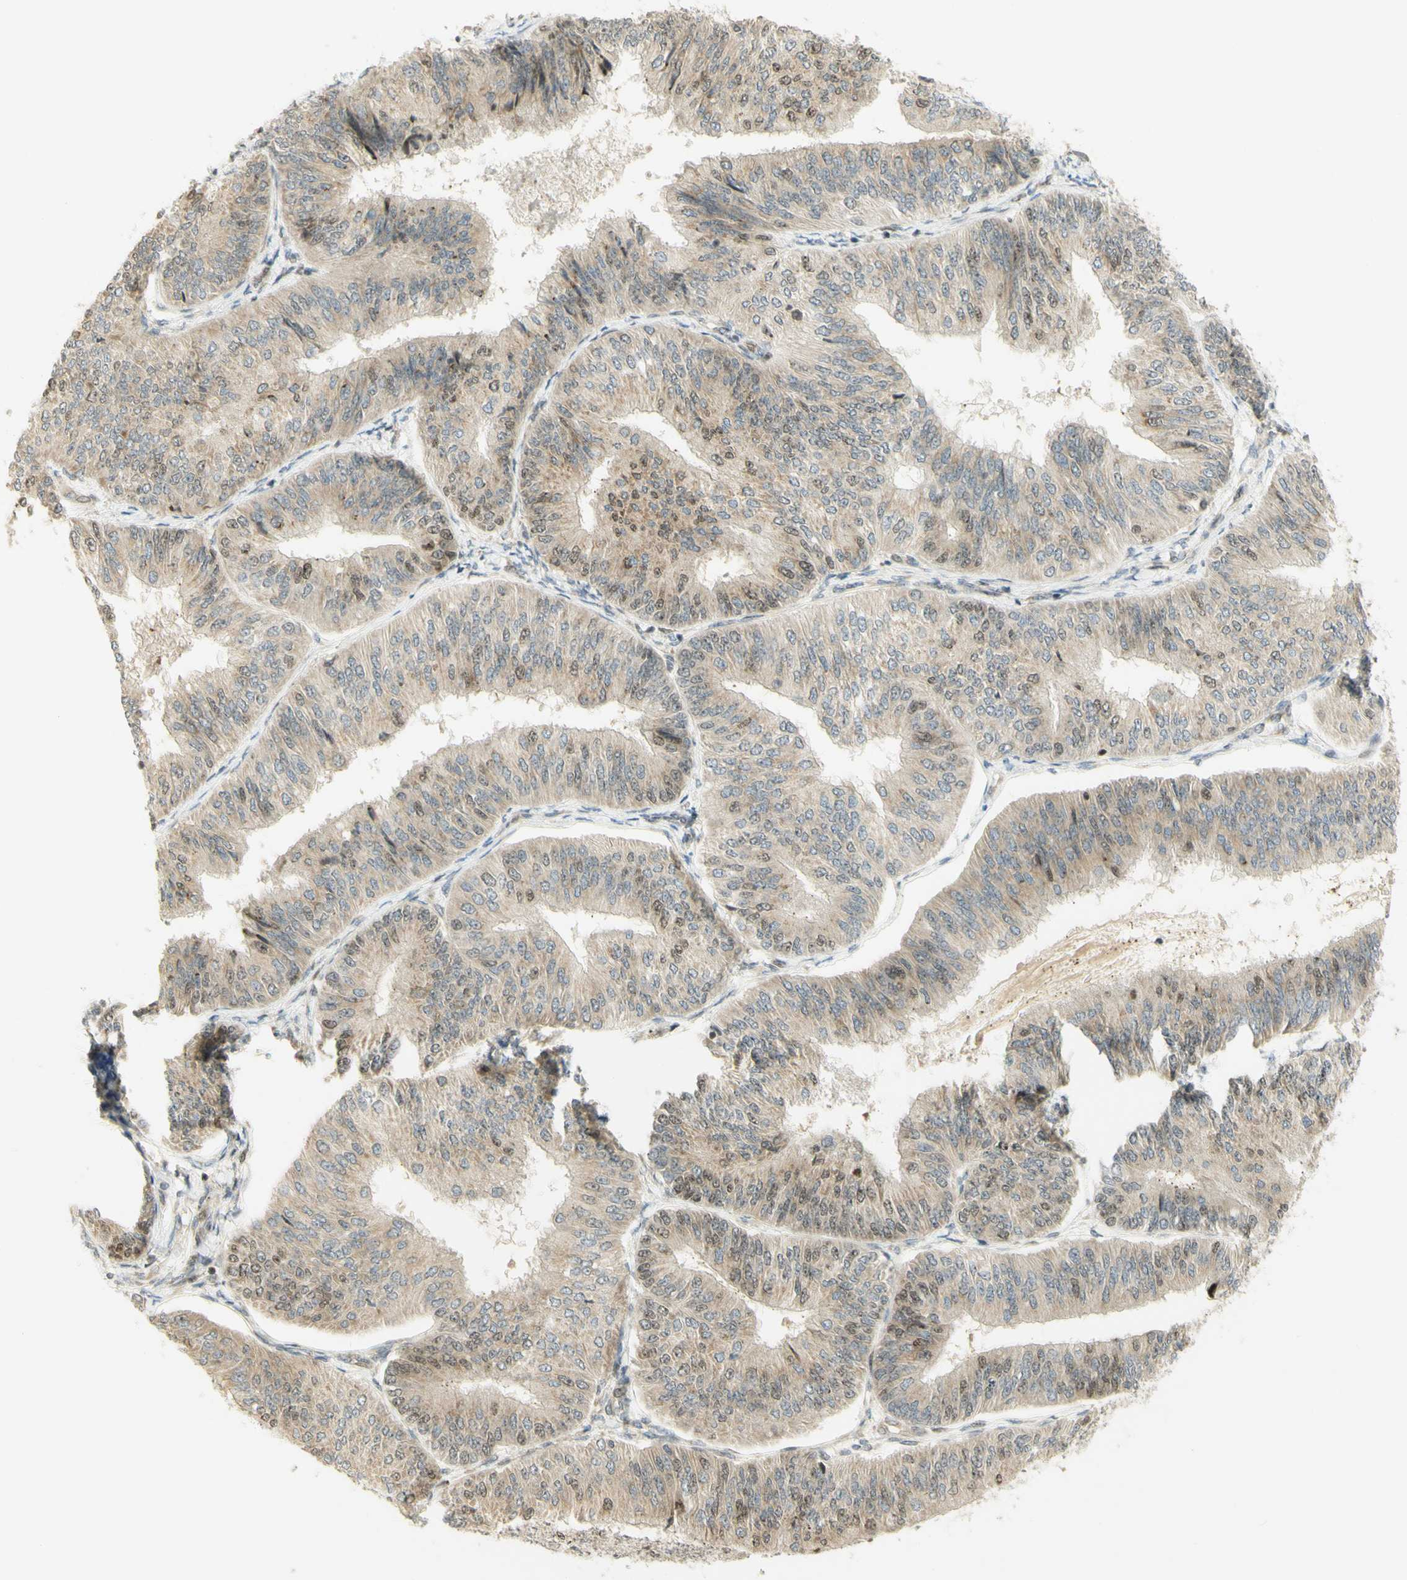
{"staining": {"intensity": "weak", "quantity": ">75%", "location": "cytoplasmic/membranous,nuclear"}, "tissue": "endometrial cancer", "cell_type": "Tumor cells", "image_type": "cancer", "snomed": [{"axis": "morphology", "description": "Adenocarcinoma, NOS"}, {"axis": "topography", "description": "Endometrium"}], "caption": "High-magnification brightfield microscopy of endometrial cancer (adenocarcinoma) stained with DAB (brown) and counterstained with hematoxylin (blue). tumor cells exhibit weak cytoplasmic/membranous and nuclear staining is seen in approximately>75% of cells.", "gene": "KIF11", "patient": {"sex": "female", "age": 58}}